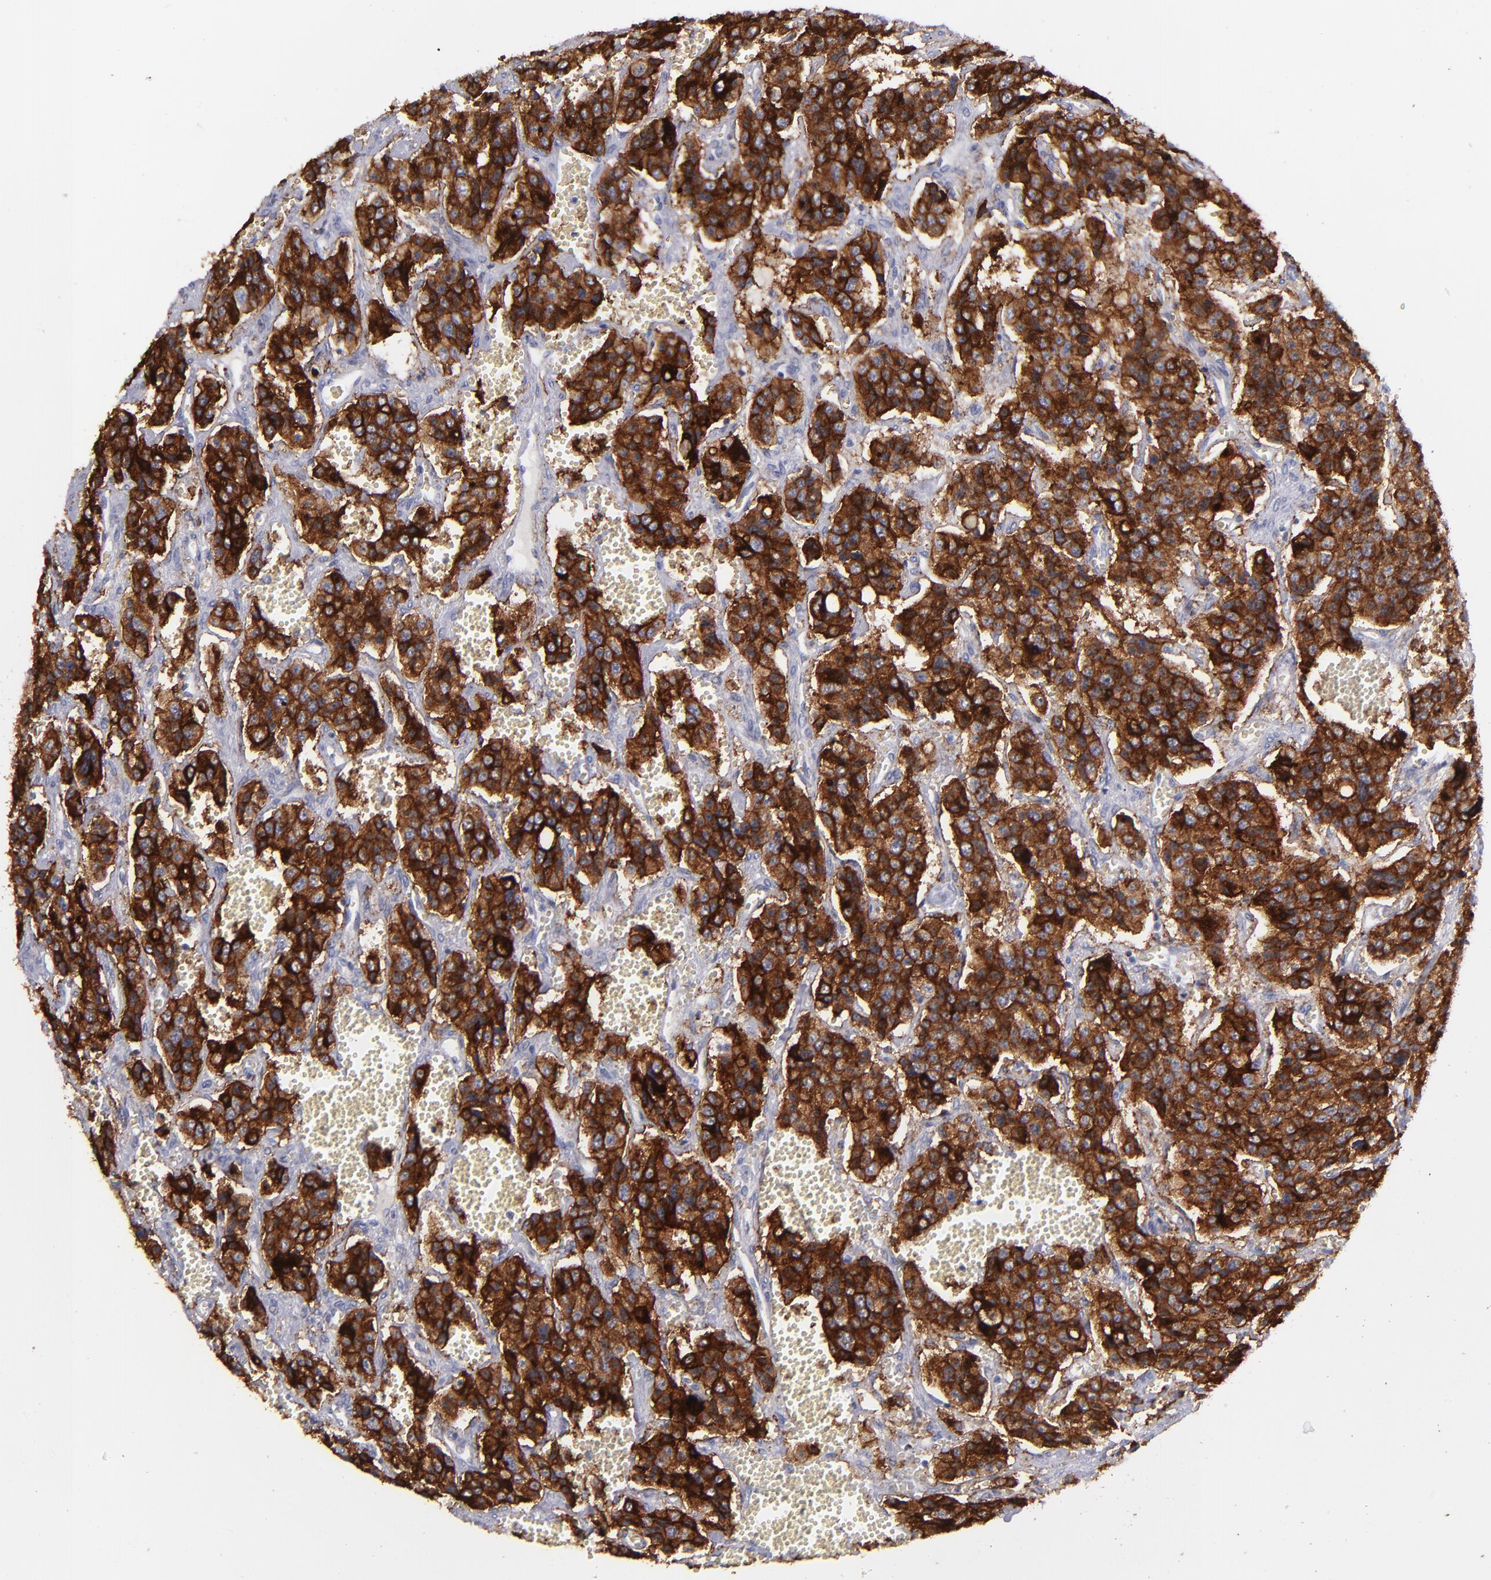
{"staining": {"intensity": "strong", "quantity": ">75%", "location": "cytoplasmic/membranous"}, "tissue": "carcinoid", "cell_type": "Tumor cells", "image_type": "cancer", "snomed": [{"axis": "morphology", "description": "Carcinoid, malignant, NOS"}, {"axis": "topography", "description": "Small intestine"}], "caption": "Carcinoid was stained to show a protein in brown. There is high levels of strong cytoplasmic/membranous expression in approximately >75% of tumor cells. The staining was performed using DAB (3,3'-diaminobenzidine), with brown indicating positive protein expression. Nuclei are stained blue with hematoxylin.", "gene": "SNAP25", "patient": {"sex": "male", "age": 52}}